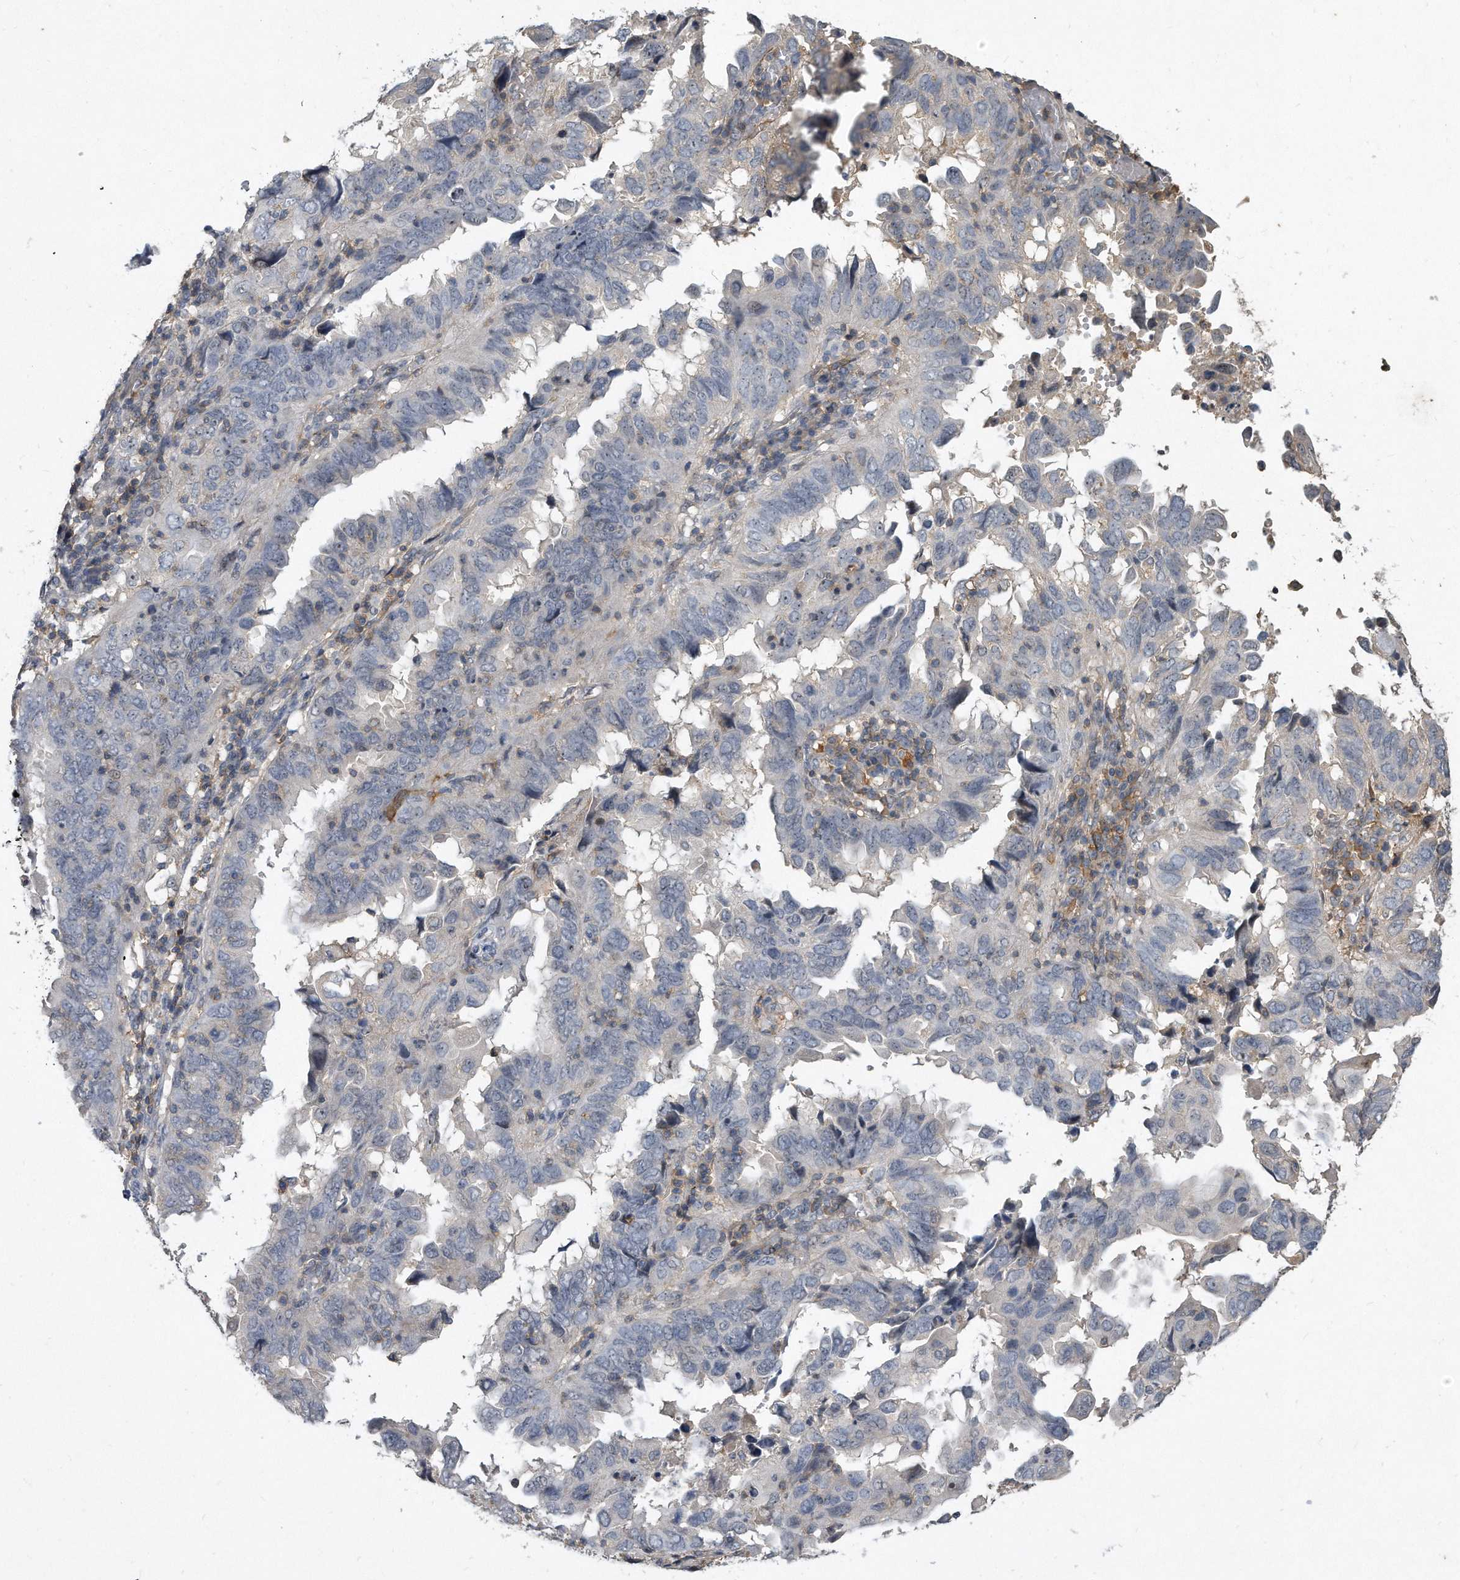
{"staining": {"intensity": "negative", "quantity": "none", "location": "none"}, "tissue": "endometrial cancer", "cell_type": "Tumor cells", "image_type": "cancer", "snomed": [{"axis": "morphology", "description": "Adenocarcinoma, NOS"}, {"axis": "topography", "description": "Uterus"}], "caption": "Immunohistochemistry (IHC) of endometrial adenocarcinoma exhibits no expression in tumor cells.", "gene": "PGBD2", "patient": {"sex": "female", "age": 77}}